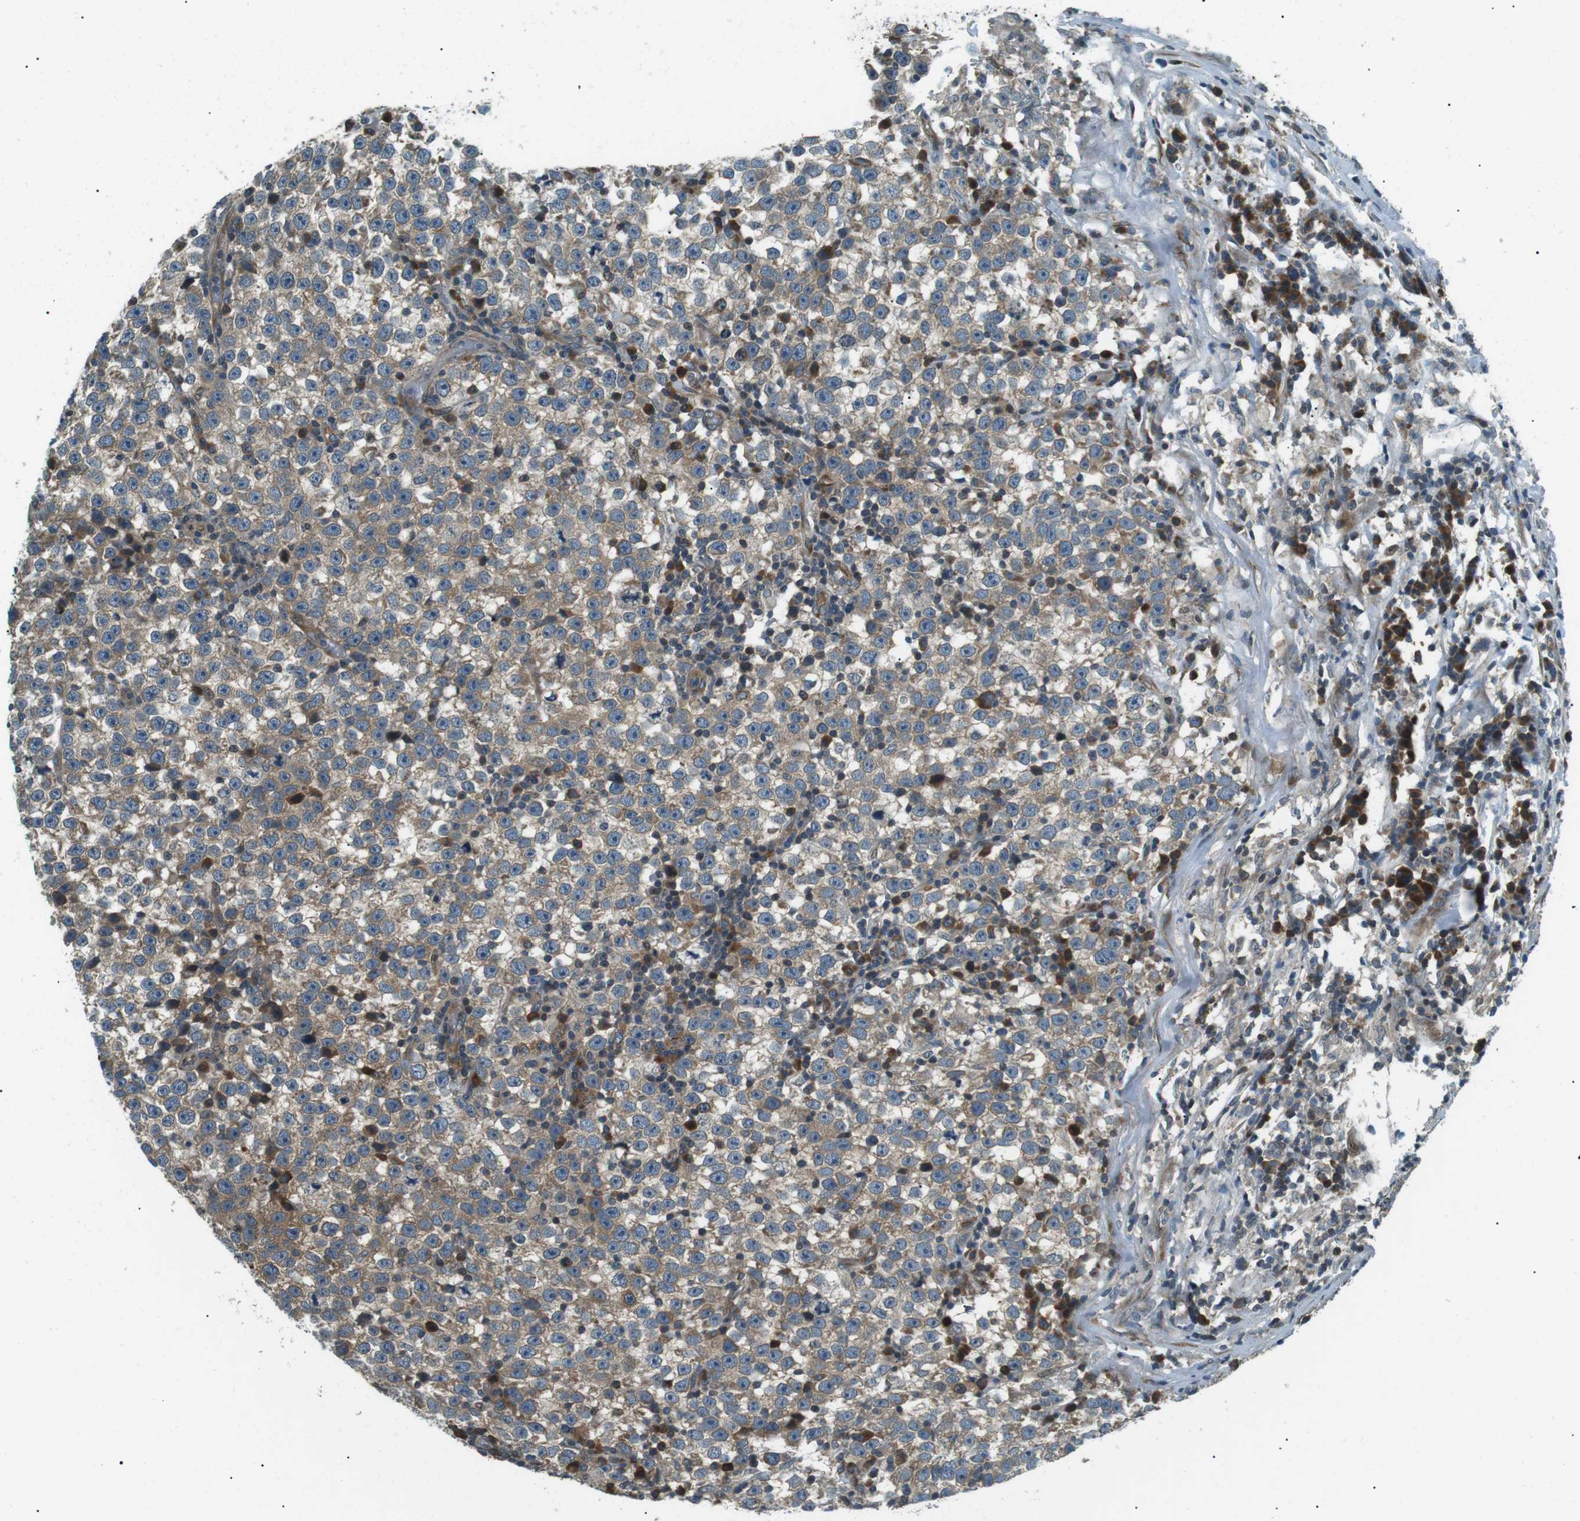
{"staining": {"intensity": "weak", "quantity": ">75%", "location": "cytoplasmic/membranous"}, "tissue": "testis cancer", "cell_type": "Tumor cells", "image_type": "cancer", "snomed": [{"axis": "morphology", "description": "Seminoma, NOS"}, {"axis": "topography", "description": "Testis"}], "caption": "Weak cytoplasmic/membranous protein positivity is present in about >75% of tumor cells in testis seminoma. The protein is shown in brown color, while the nuclei are stained blue.", "gene": "TMEM74", "patient": {"sex": "male", "age": 43}}